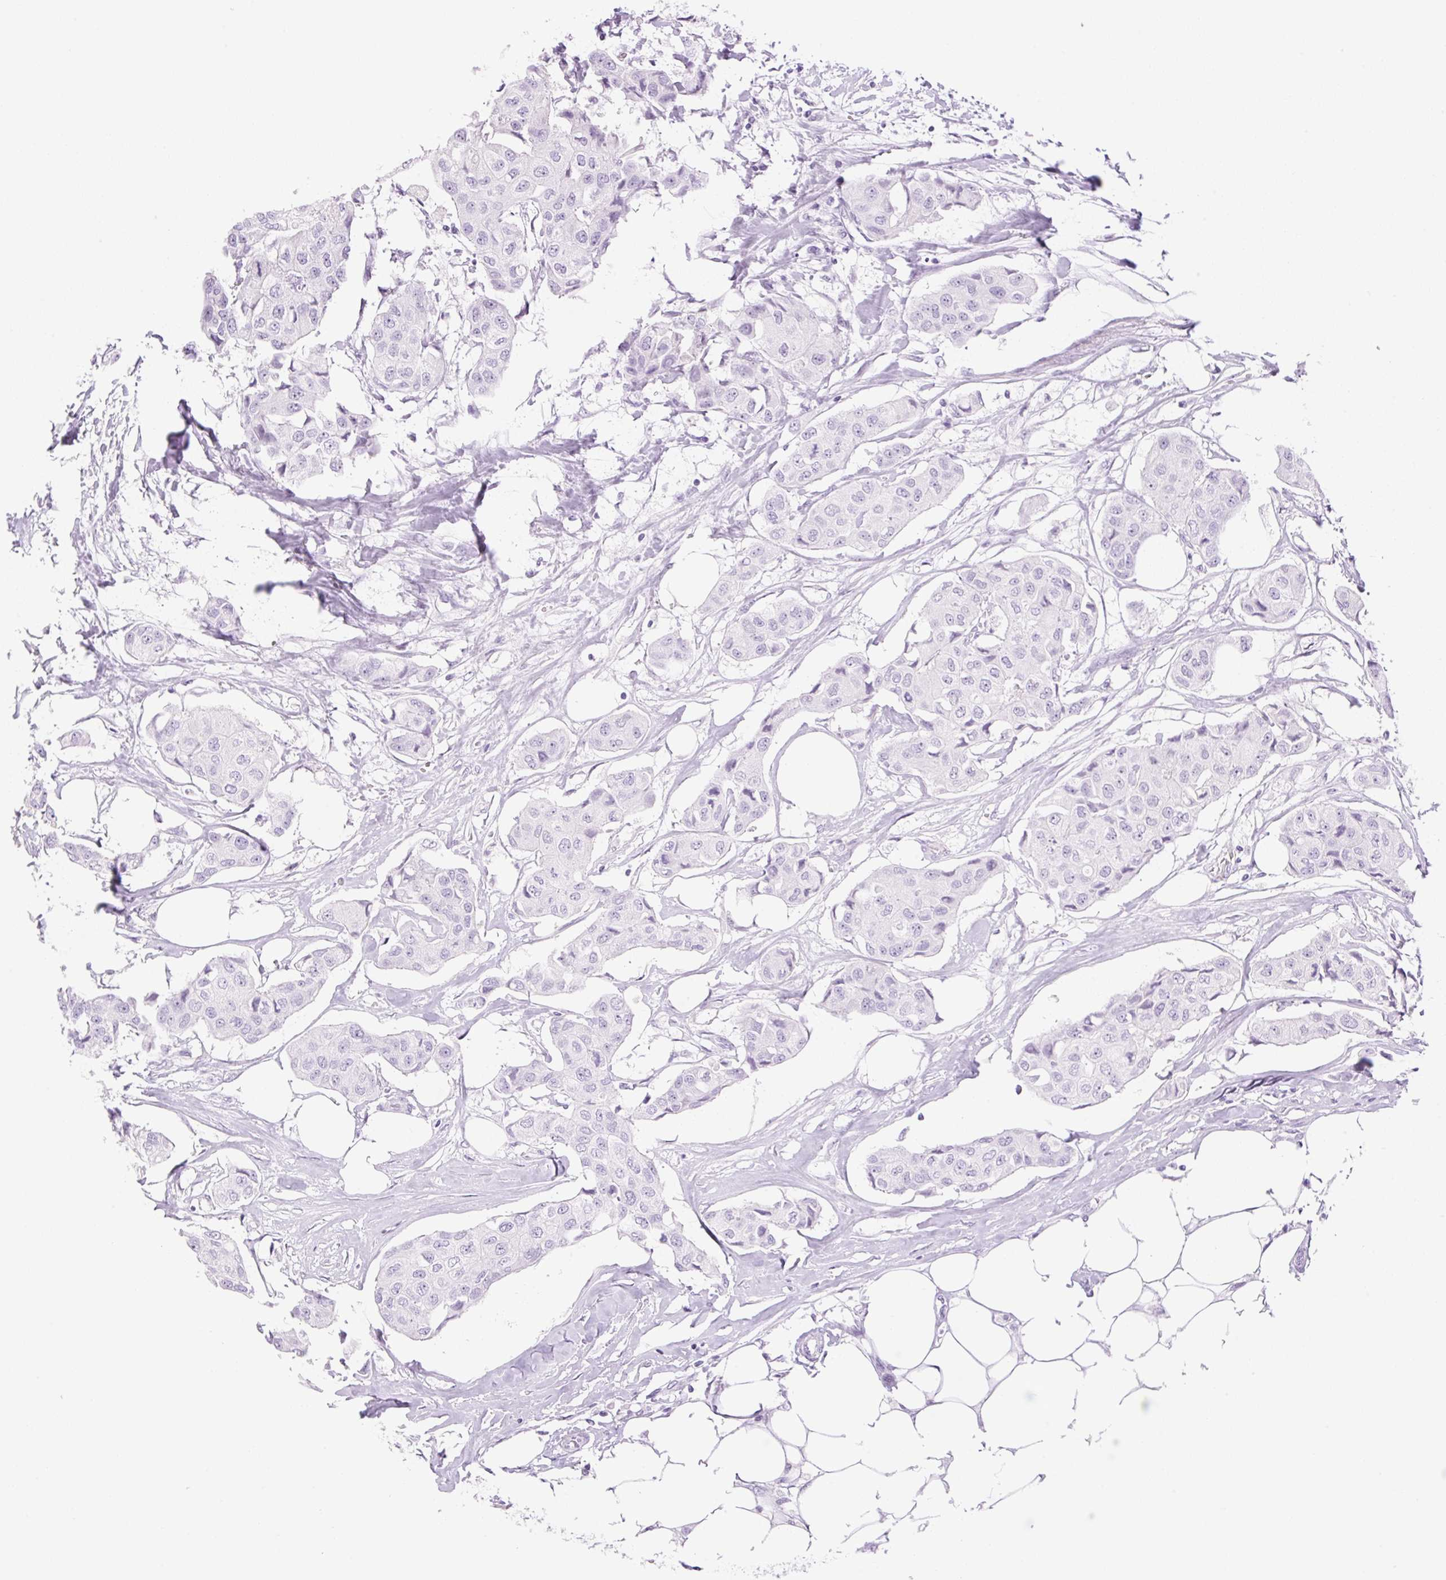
{"staining": {"intensity": "negative", "quantity": "none", "location": "none"}, "tissue": "breast cancer", "cell_type": "Tumor cells", "image_type": "cancer", "snomed": [{"axis": "morphology", "description": "Duct carcinoma"}, {"axis": "topography", "description": "Breast"}, {"axis": "topography", "description": "Lymph node"}], "caption": "DAB immunohistochemical staining of breast cancer reveals no significant expression in tumor cells.", "gene": "SP140L", "patient": {"sex": "female", "age": 80}}